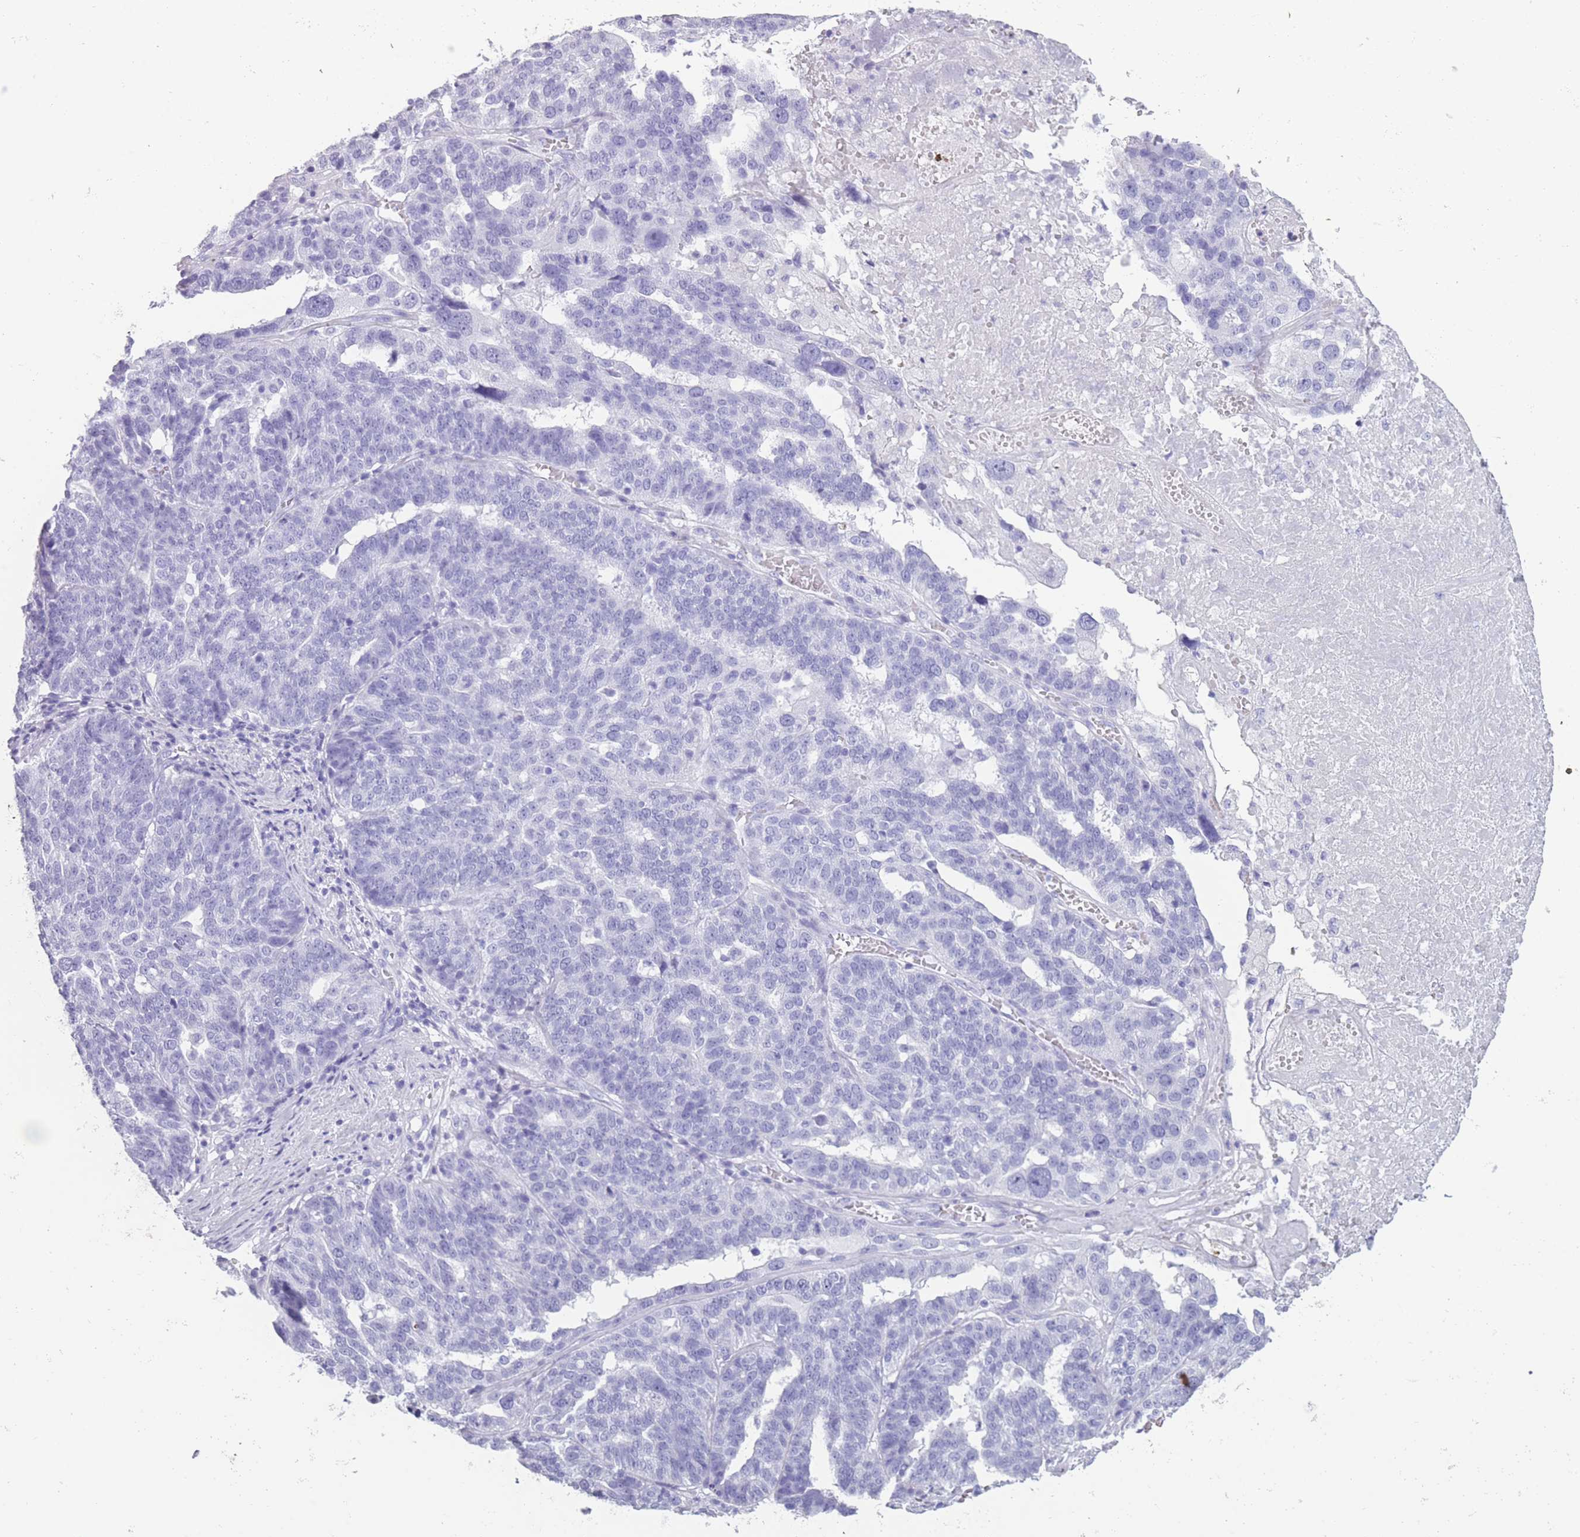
{"staining": {"intensity": "negative", "quantity": "none", "location": "none"}, "tissue": "ovarian cancer", "cell_type": "Tumor cells", "image_type": "cancer", "snomed": [{"axis": "morphology", "description": "Cystadenocarcinoma, serous, NOS"}, {"axis": "topography", "description": "Ovary"}], "caption": "Ovarian cancer stained for a protein using IHC displays no positivity tumor cells.", "gene": "OR4F21", "patient": {"sex": "female", "age": 59}}